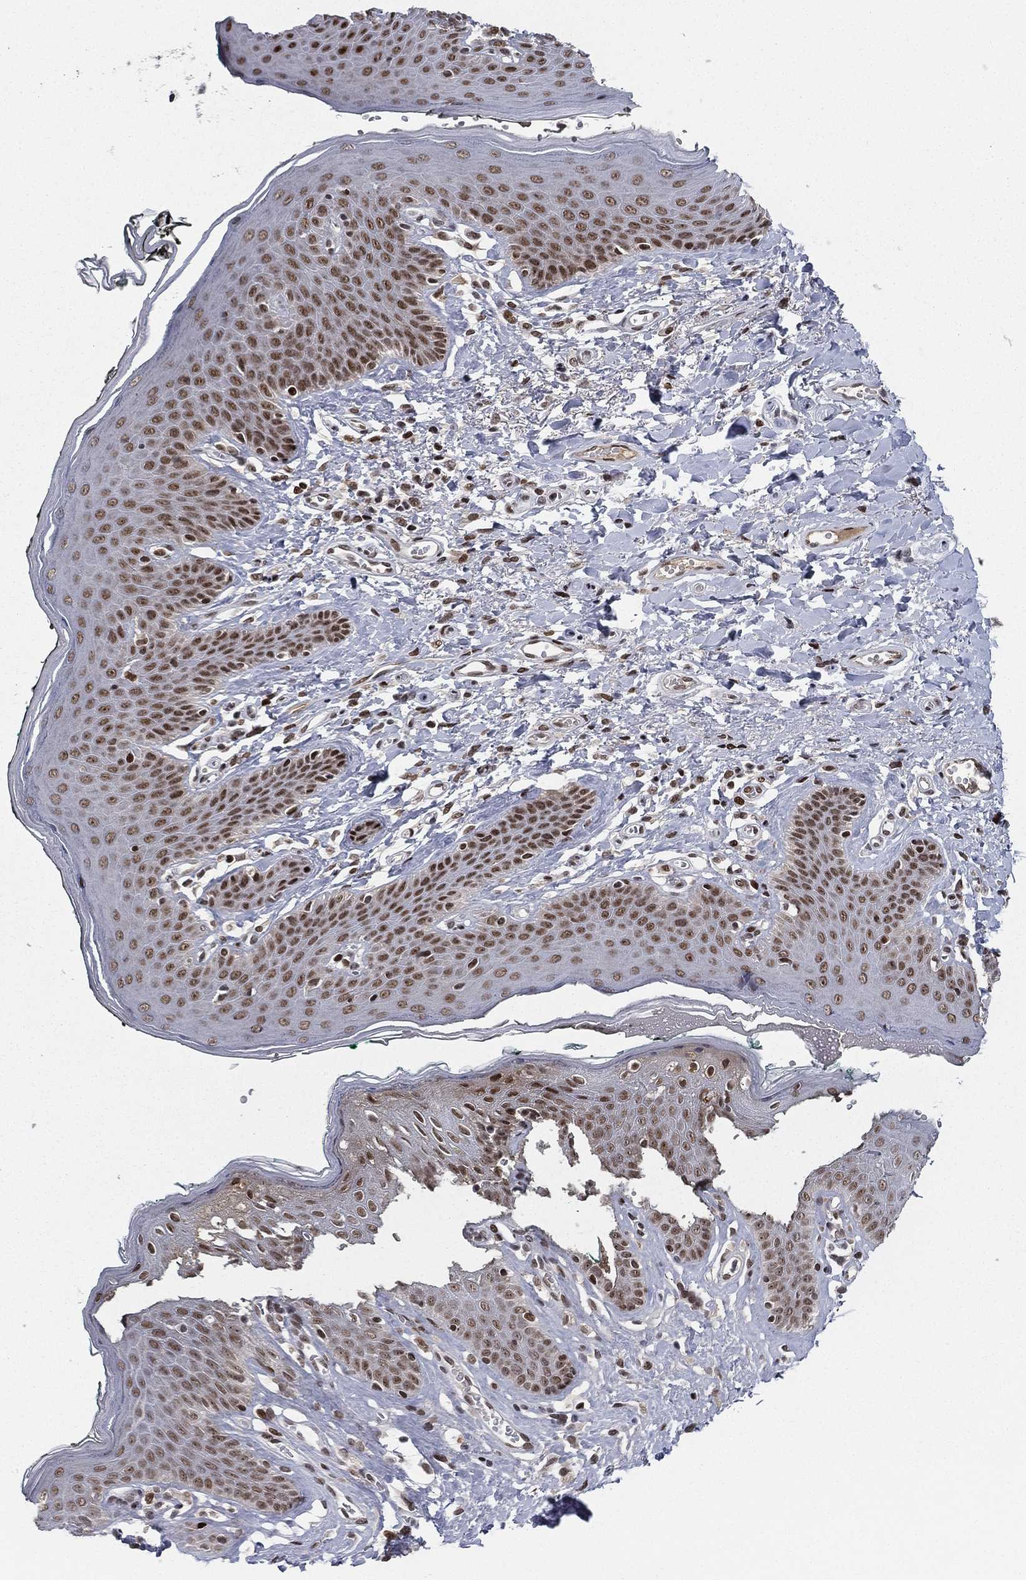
{"staining": {"intensity": "strong", "quantity": "25%-75%", "location": "nuclear"}, "tissue": "vagina", "cell_type": "Squamous epithelial cells", "image_type": "normal", "snomed": [{"axis": "morphology", "description": "Normal tissue, NOS"}, {"axis": "topography", "description": "Vagina"}], "caption": "Immunohistochemical staining of benign human vagina reveals high levels of strong nuclear expression in about 25%-75% of squamous epithelial cells.", "gene": "RTF1", "patient": {"sex": "female", "age": 66}}